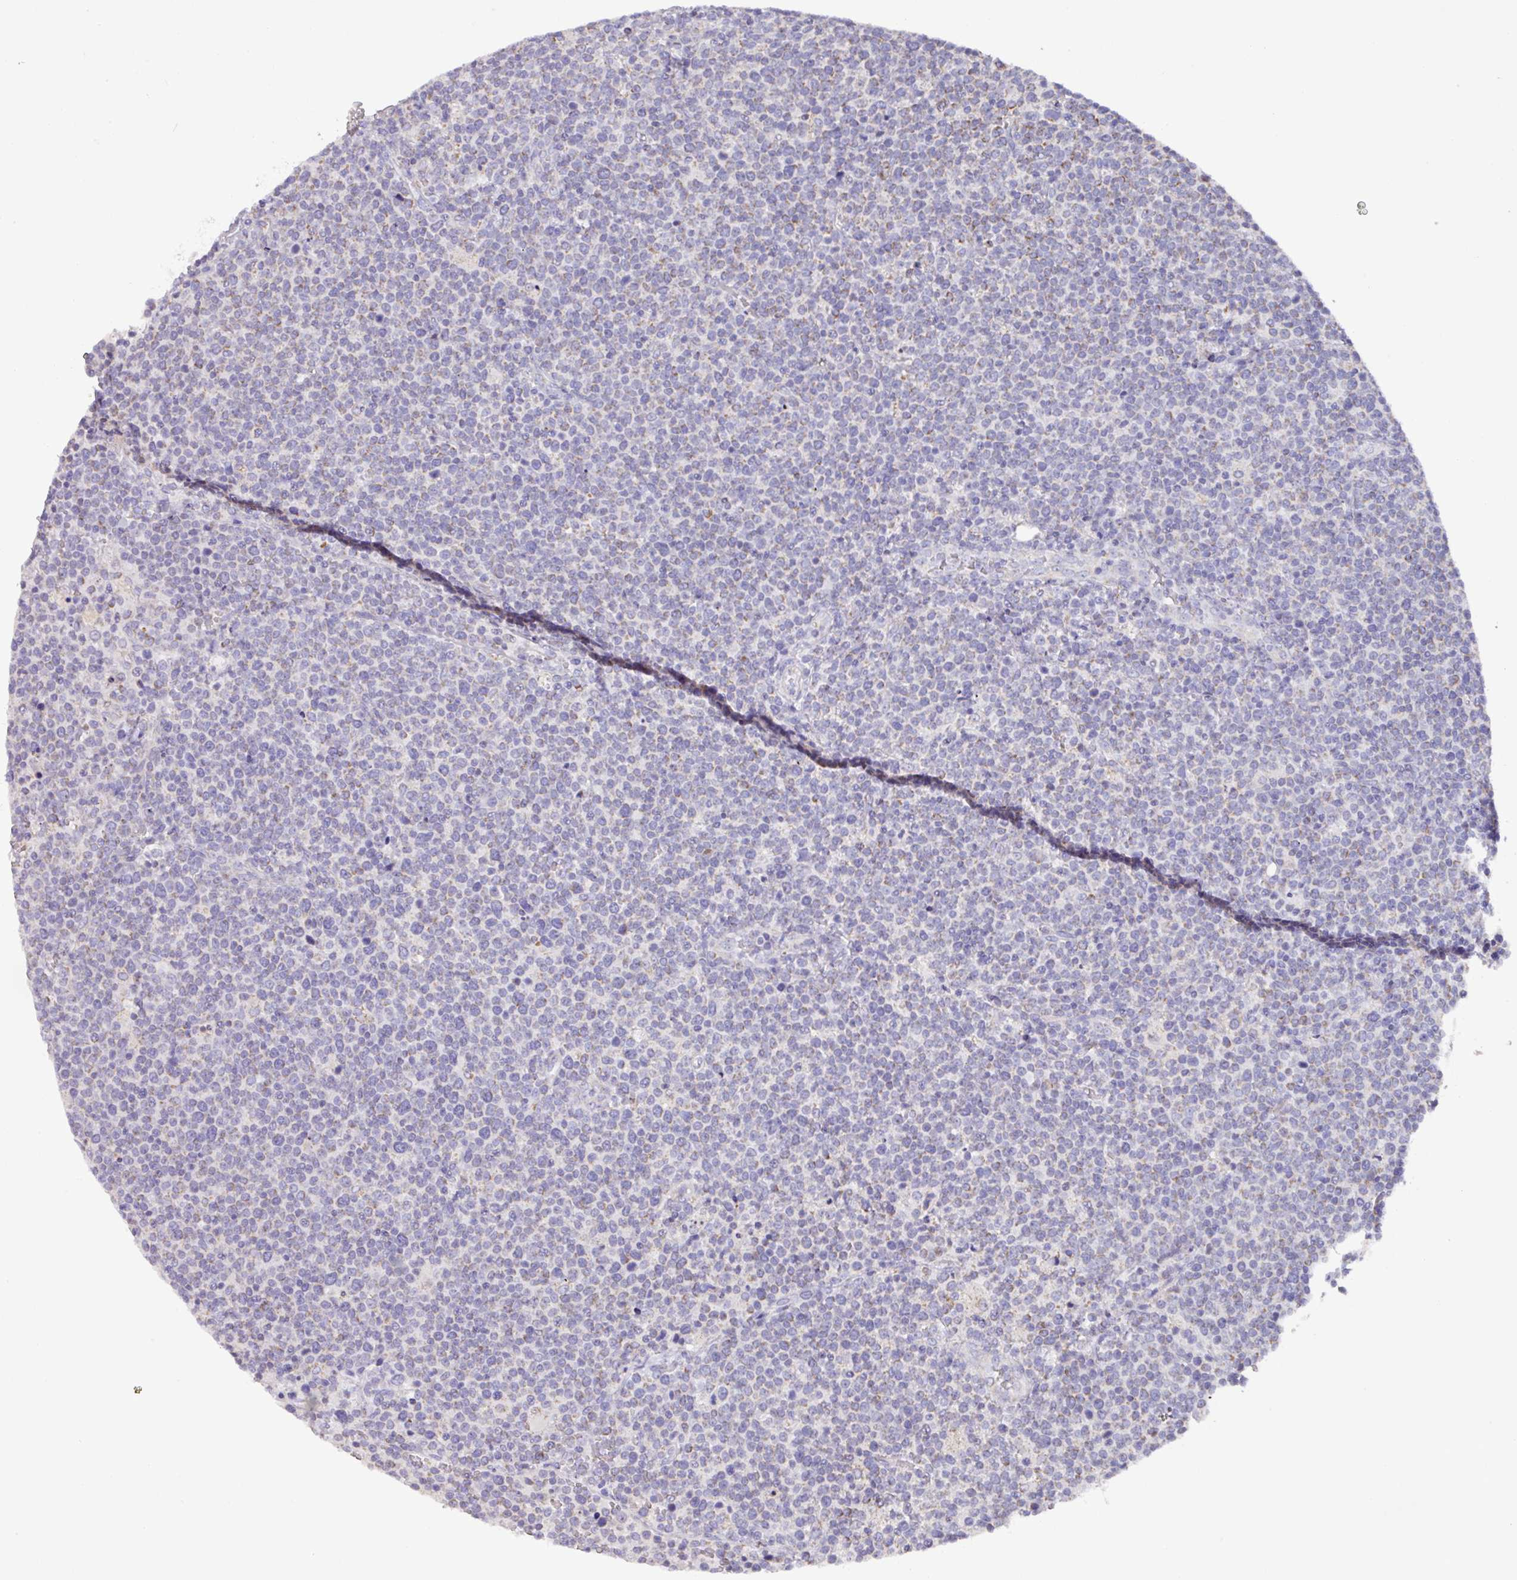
{"staining": {"intensity": "negative", "quantity": "none", "location": "none"}, "tissue": "lymphoma", "cell_type": "Tumor cells", "image_type": "cancer", "snomed": [{"axis": "morphology", "description": "Malignant lymphoma, non-Hodgkin's type, High grade"}, {"axis": "topography", "description": "Lymph node"}], "caption": "The image displays no significant positivity in tumor cells of lymphoma.", "gene": "MT-ND4", "patient": {"sex": "male", "age": 61}}